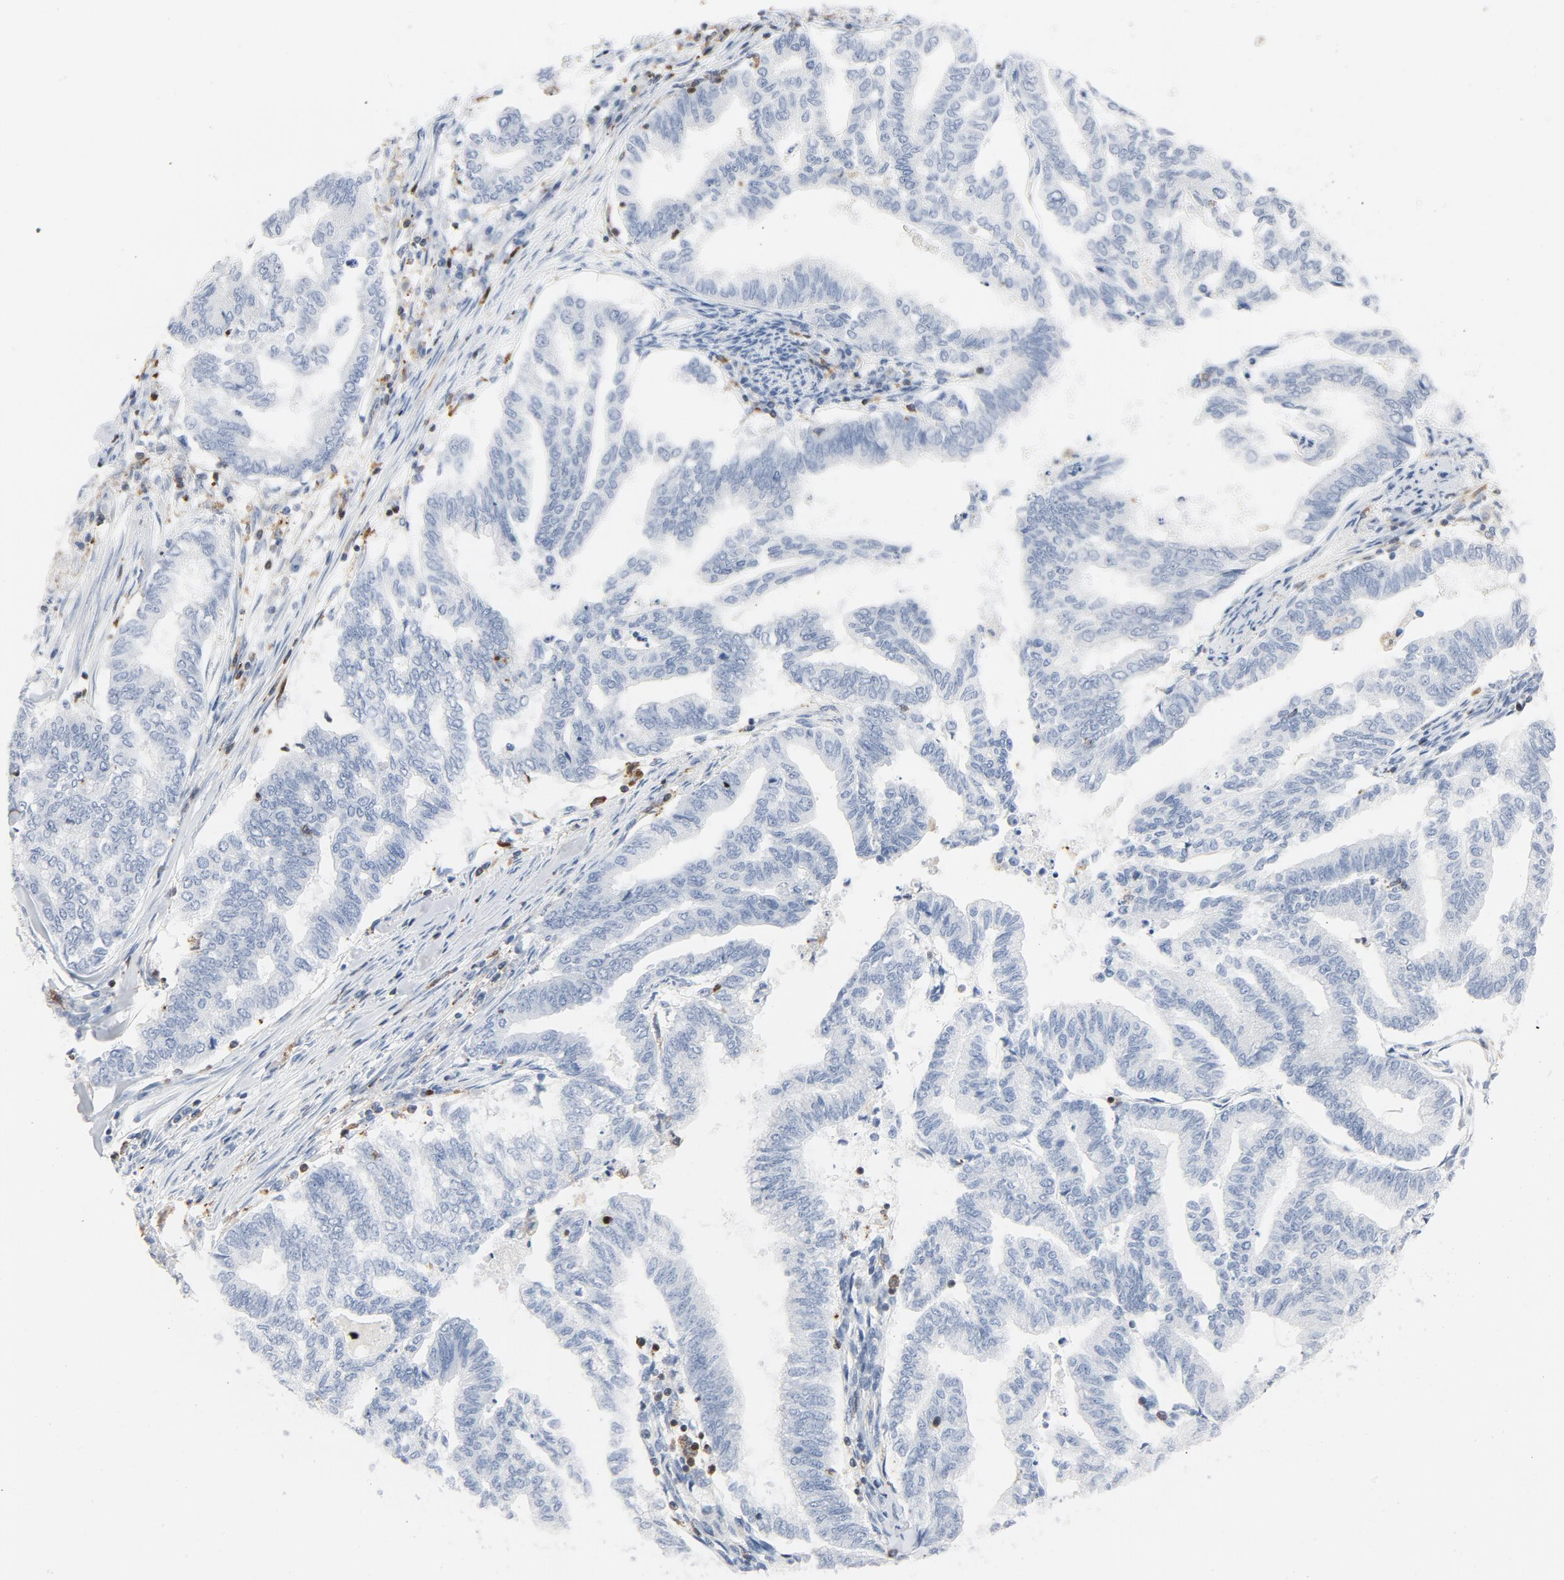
{"staining": {"intensity": "negative", "quantity": "none", "location": "none"}, "tissue": "endometrial cancer", "cell_type": "Tumor cells", "image_type": "cancer", "snomed": [{"axis": "morphology", "description": "Adenocarcinoma, NOS"}, {"axis": "topography", "description": "Endometrium"}], "caption": "Endometrial adenocarcinoma was stained to show a protein in brown. There is no significant positivity in tumor cells.", "gene": "LCP2", "patient": {"sex": "female", "age": 79}}